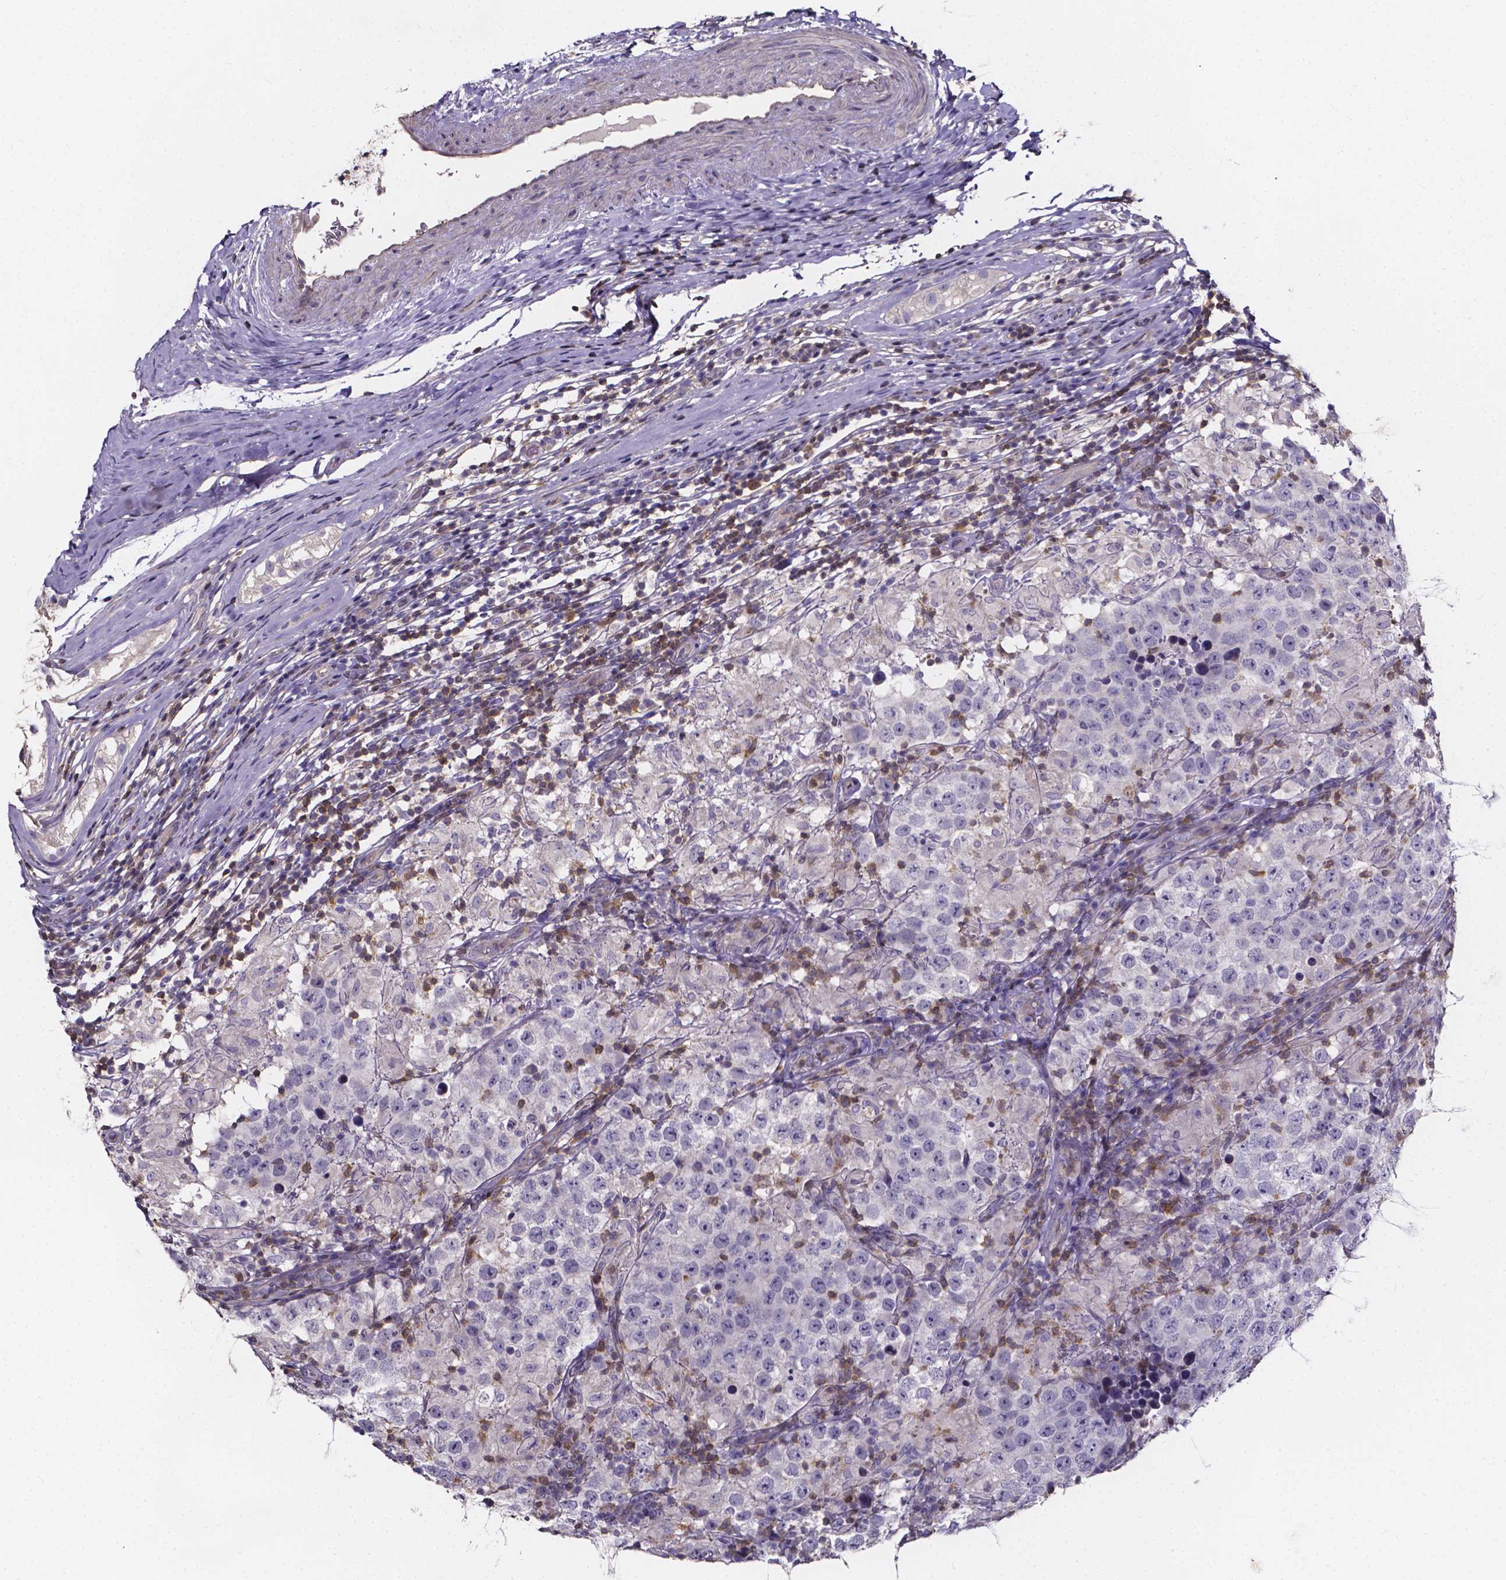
{"staining": {"intensity": "negative", "quantity": "none", "location": "none"}, "tissue": "testis cancer", "cell_type": "Tumor cells", "image_type": "cancer", "snomed": [{"axis": "morphology", "description": "Seminoma, NOS"}, {"axis": "morphology", "description": "Carcinoma, Embryonal, NOS"}, {"axis": "topography", "description": "Testis"}], "caption": "A histopathology image of testis embryonal carcinoma stained for a protein reveals no brown staining in tumor cells.", "gene": "THEMIS", "patient": {"sex": "male", "age": 41}}